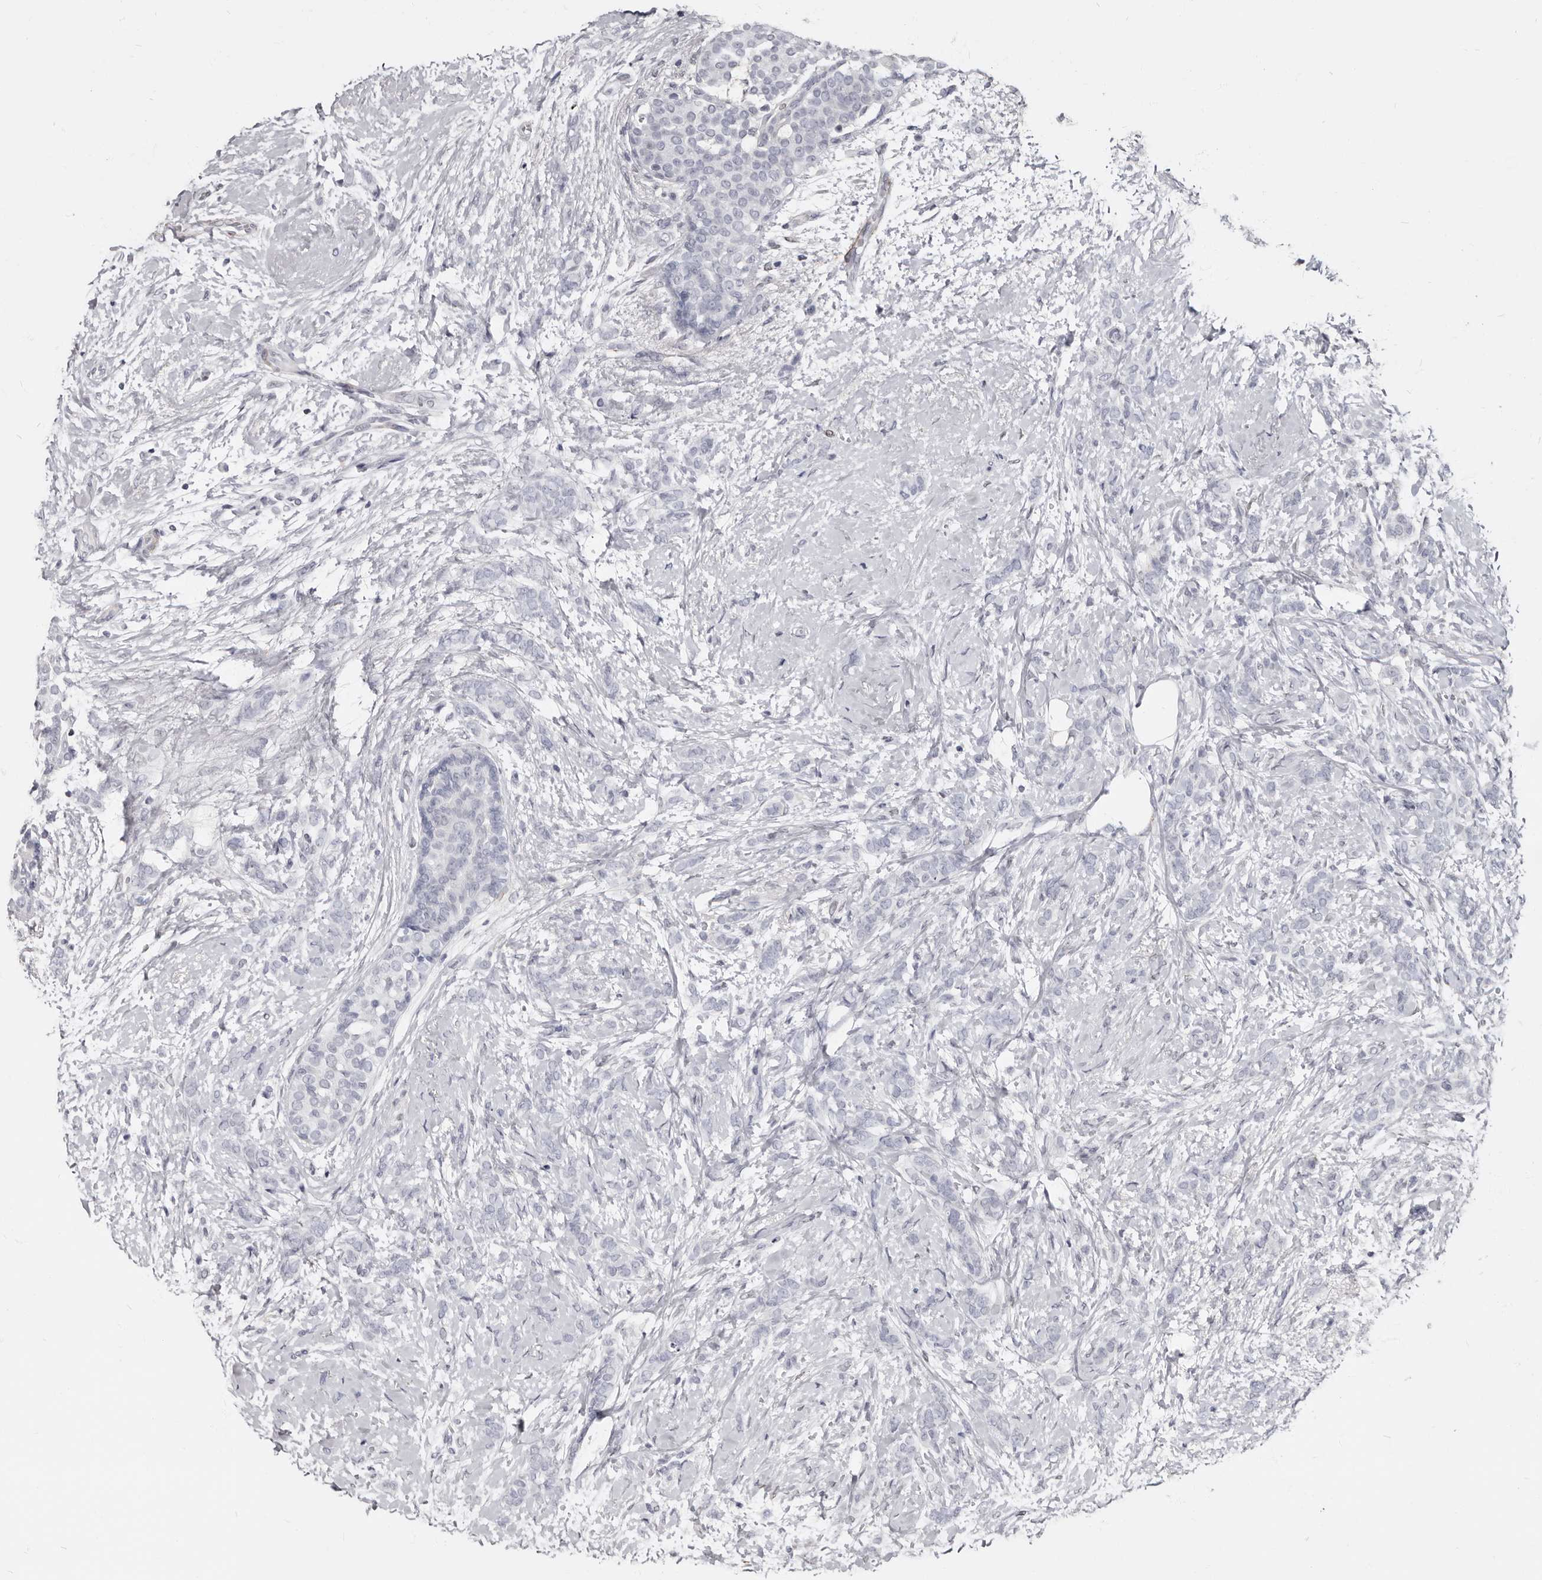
{"staining": {"intensity": "negative", "quantity": "none", "location": "none"}, "tissue": "breast cancer", "cell_type": "Tumor cells", "image_type": "cancer", "snomed": [{"axis": "morphology", "description": "Lobular carcinoma, in situ"}, {"axis": "morphology", "description": "Lobular carcinoma"}, {"axis": "topography", "description": "Breast"}], "caption": "Tumor cells are negative for protein expression in human breast cancer.", "gene": "MRGPRF", "patient": {"sex": "female", "age": 41}}